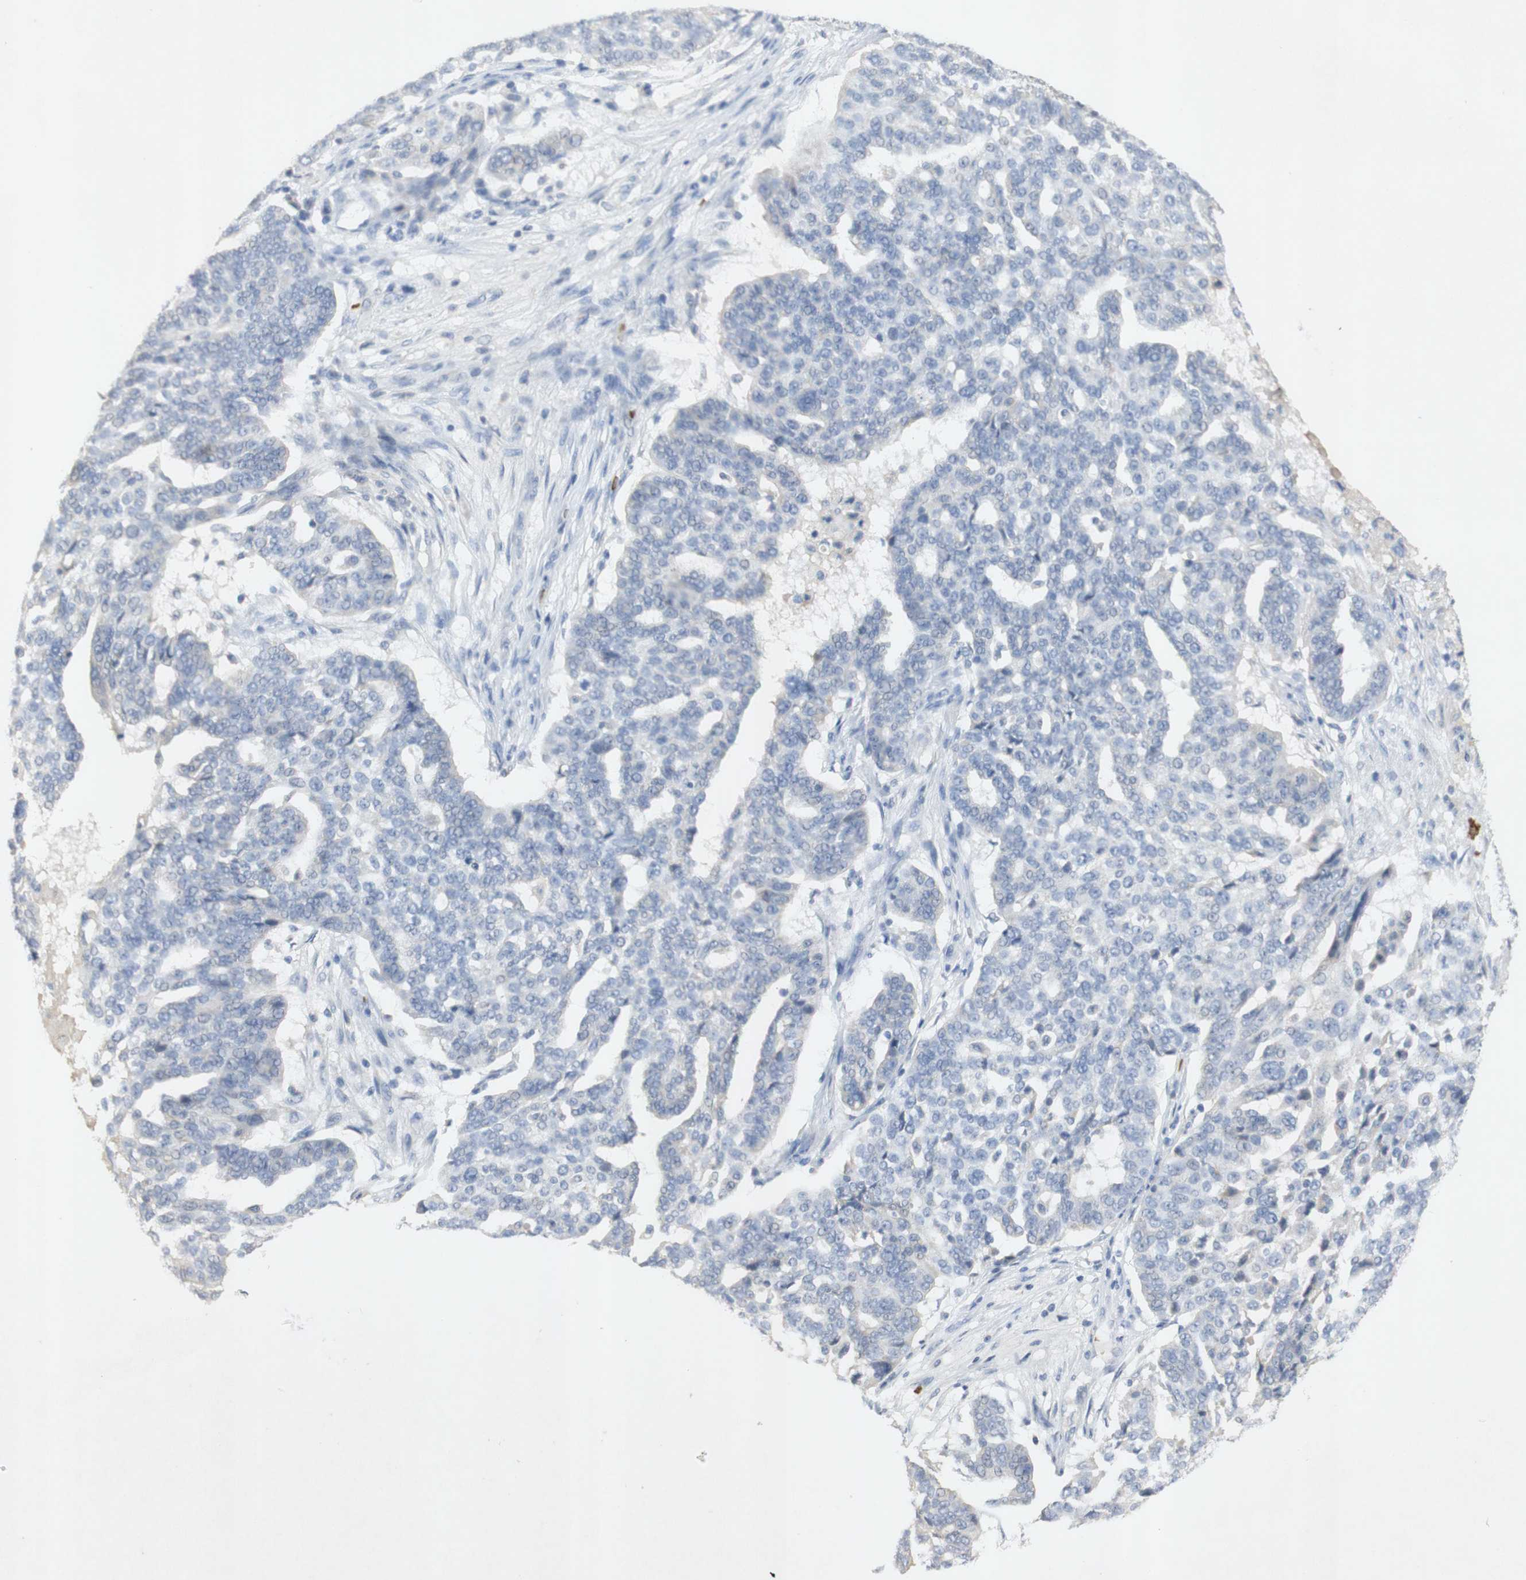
{"staining": {"intensity": "negative", "quantity": "none", "location": "none"}, "tissue": "ovarian cancer", "cell_type": "Tumor cells", "image_type": "cancer", "snomed": [{"axis": "morphology", "description": "Cystadenocarcinoma, serous, NOS"}, {"axis": "topography", "description": "Ovary"}], "caption": "IHC photomicrograph of ovarian serous cystadenocarcinoma stained for a protein (brown), which shows no positivity in tumor cells. (Immunohistochemistry (ihc), brightfield microscopy, high magnification).", "gene": "EPO", "patient": {"sex": "female", "age": 59}}